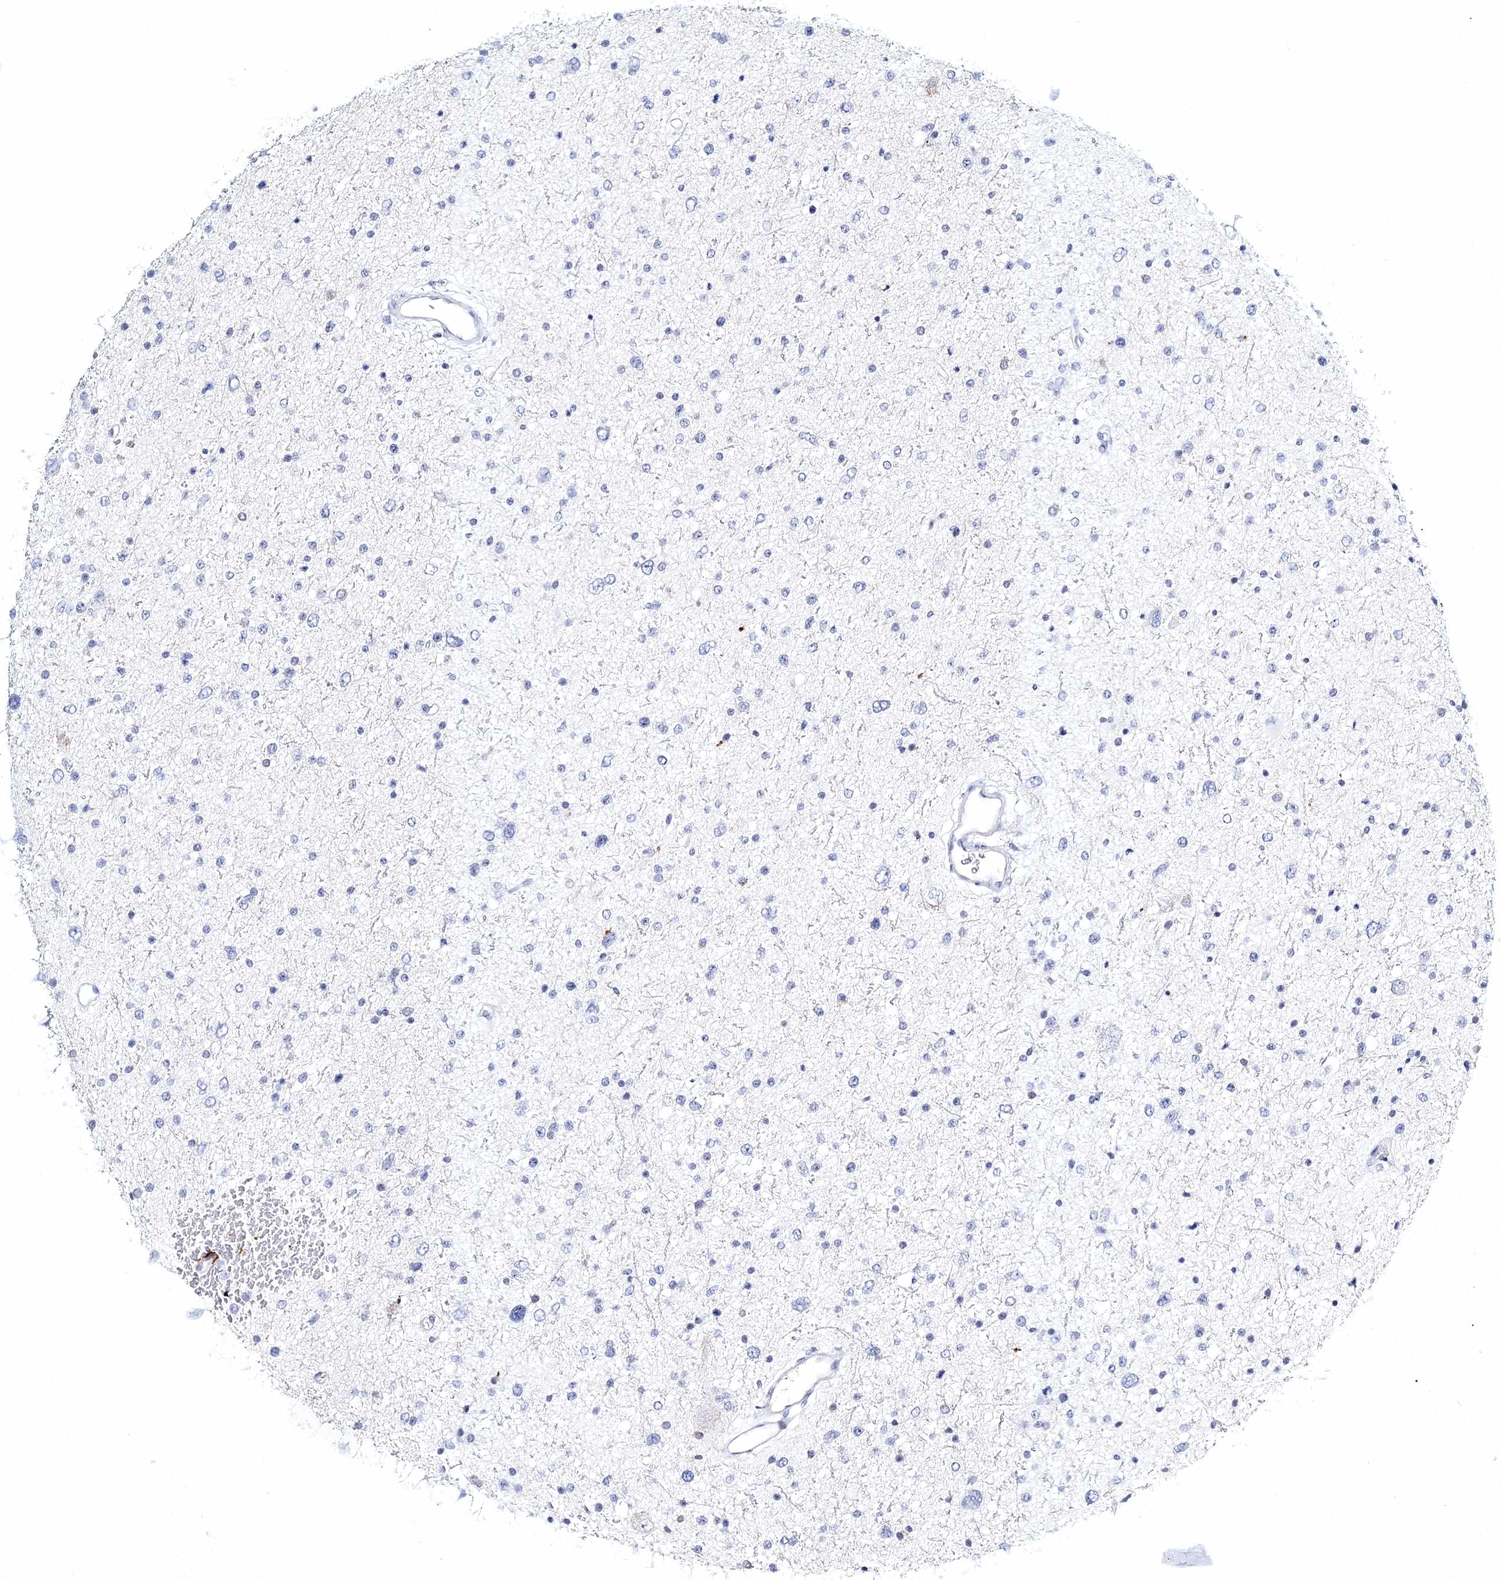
{"staining": {"intensity": "negative", "quantity": "none", "location": "none"}, "tissue": "glioma", "cell_type": "Tumor cells", "image_type": "cancer", "snomed": [{"axis": "morphology", "description": "Glioma, malignant, Low grade"}, {"axis": "topography", "description": "Brain"}], "caption": "Low-grade glioma (malignant) was stained to show a protein in brown. There is no significant positivity in tumor cells. The staining is performed using DAB (3,3'-diaminobenzidine) brown chromogen with nuclei counter-stained in using hematoxylin.", "gene": "MYOZ2", "patient": {"sex": "female", "age": 37}}